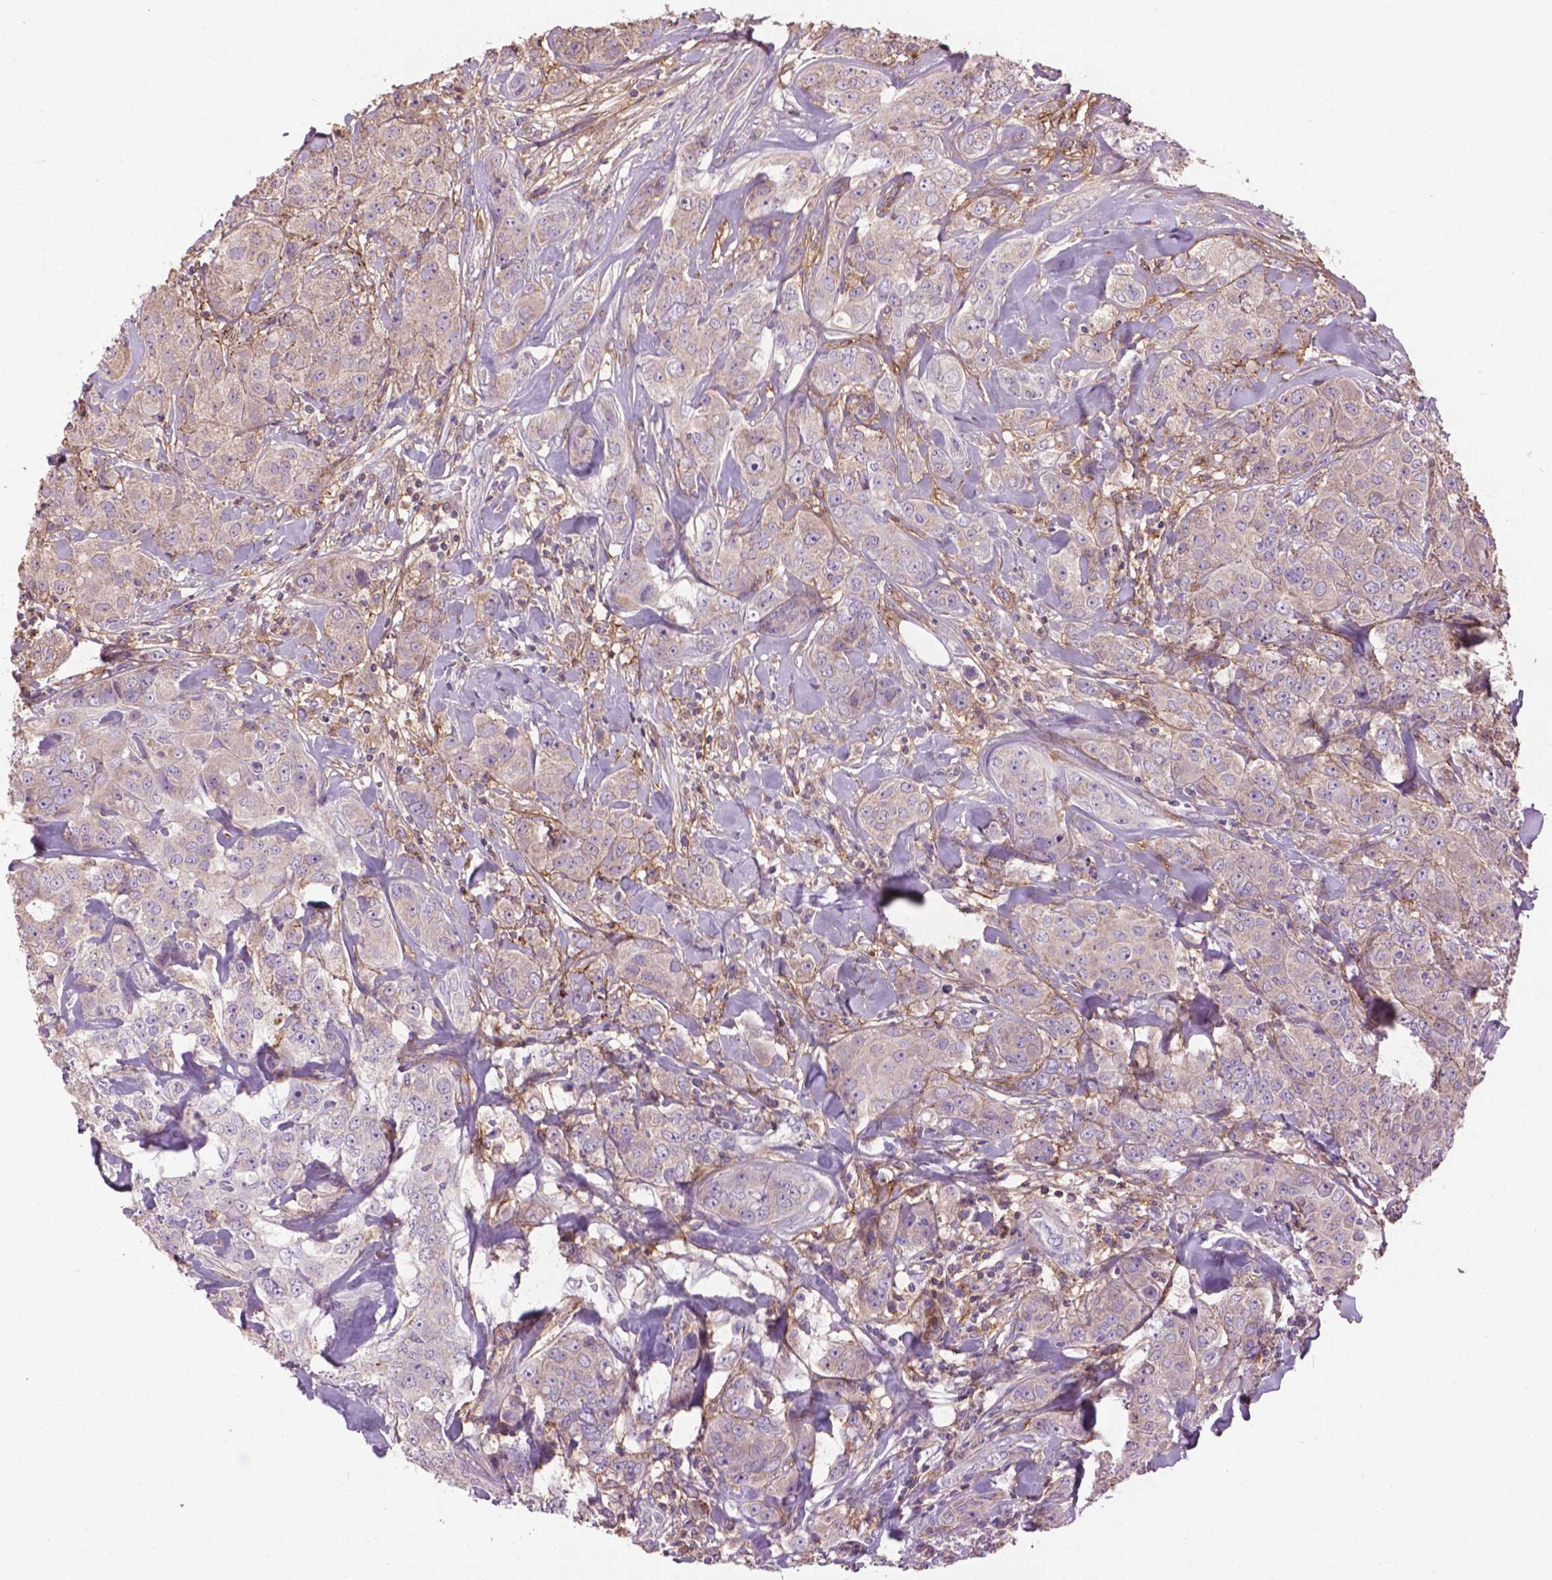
{"staining": {"intensity": "negative", "quantity": "none", "location": "none"}, "tissue": "breast cancer", "cell_type": "Tumor cells", "image_type": "cancer", "snomed": [{"axis": "morphology", "description": "Duct carcinoma"}, {"axis": "topography", "description": "Breast"}], "caption": "Human breast cancer (invasive ductal carcinoma) stained for a protein using IHC shows no staining in tumor cells.", "gene": "LRRC3C", "patient": {"sex": "female", "age": 43}}